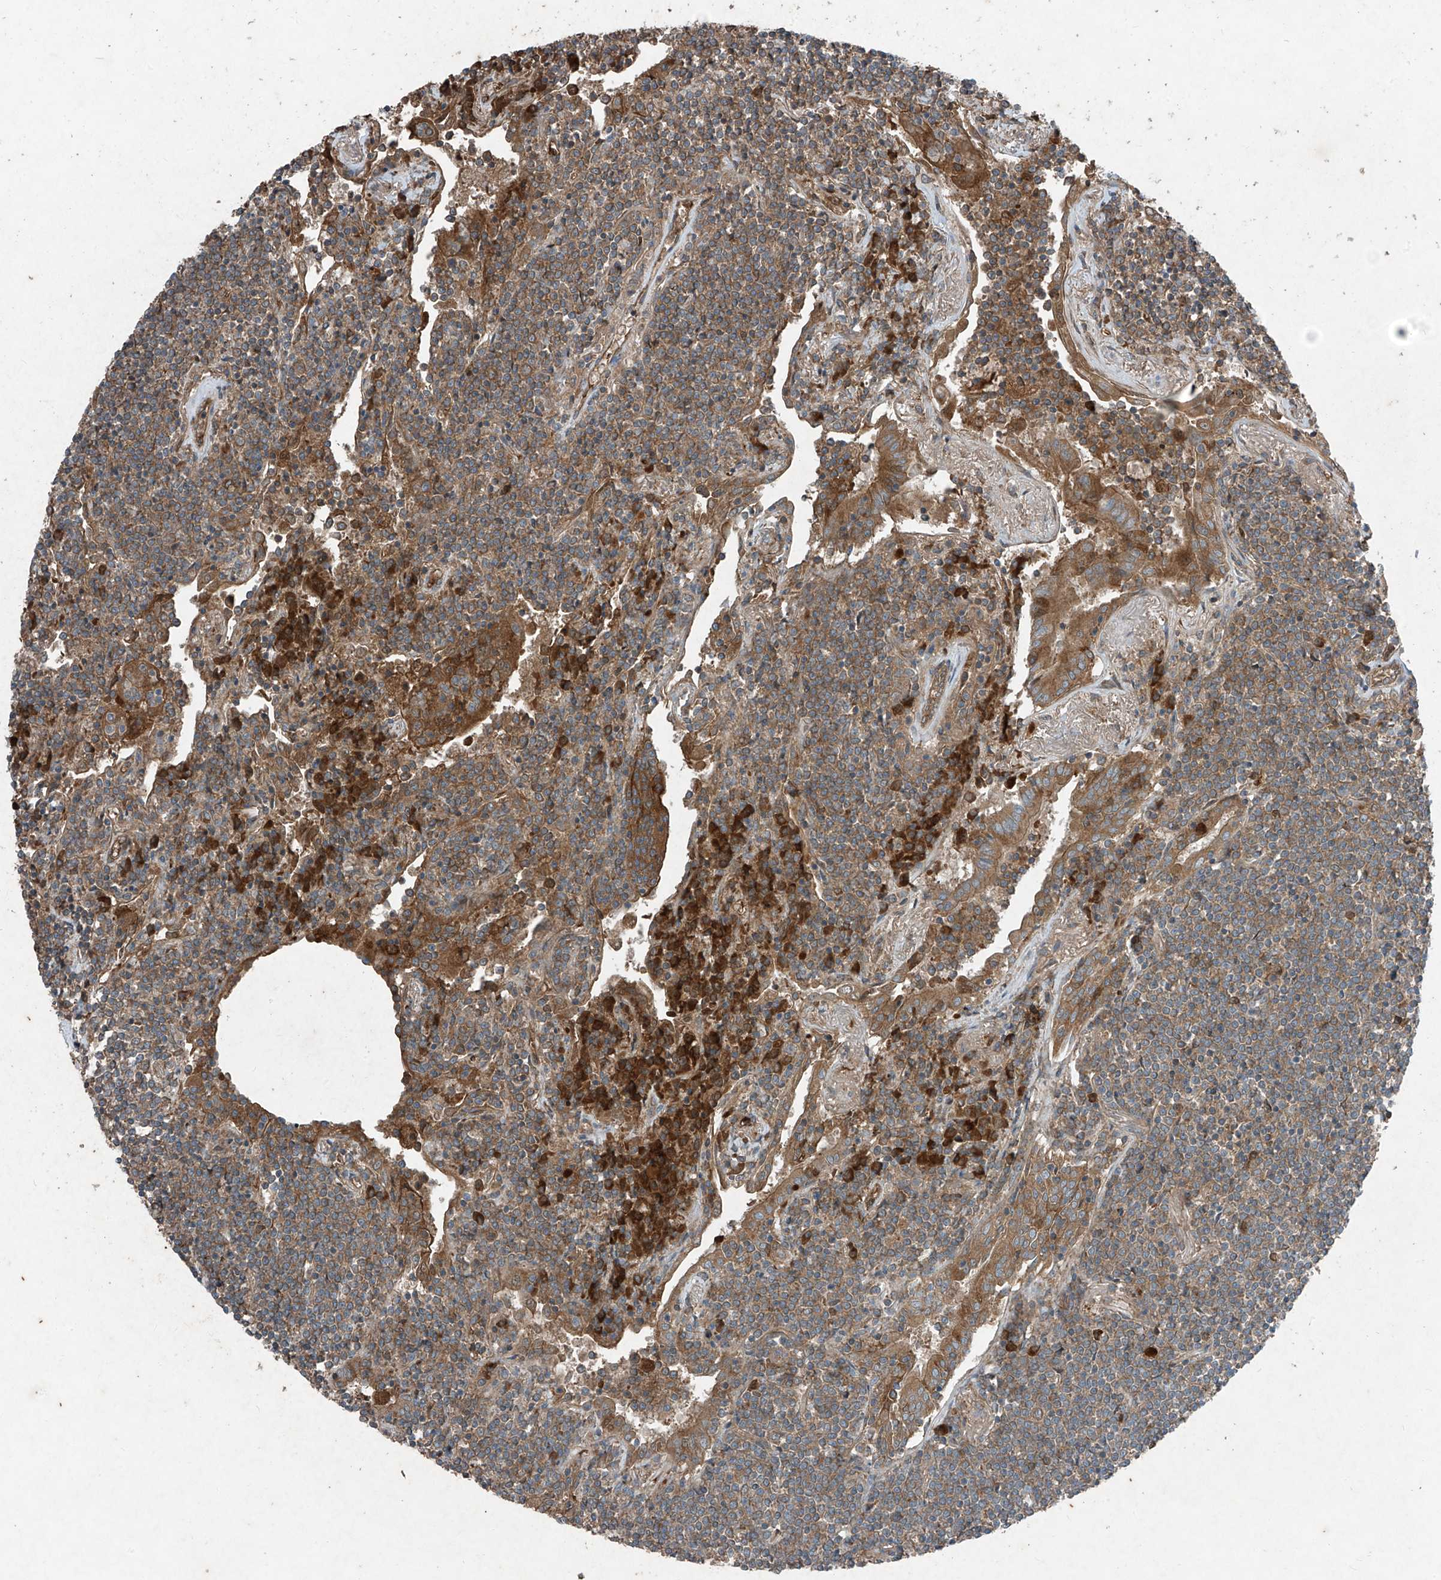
{"staining": {"intensity": "moderate", "quantity": ">75%", "location": "cytoplasmic/membranous"}, "tissue": "lymphoma", "cell_type": "Tumor cells", "image_type": "cancer", "snomed": [{"axis": "morphology", "description": "Malignant lymphoma, non-Hodgkin's type, Low grade"}, {"axis": "topography", "description": "Lung"}], "caption": "Immunohistochemistry (IHC) (DAB) staining of human lymphoma displays moderate cytoplasmic/membranous protein positivity in about >75% of tumor cells.", "gene": "FOXRED2", "patient": {"sex": "female", "age": 71}}